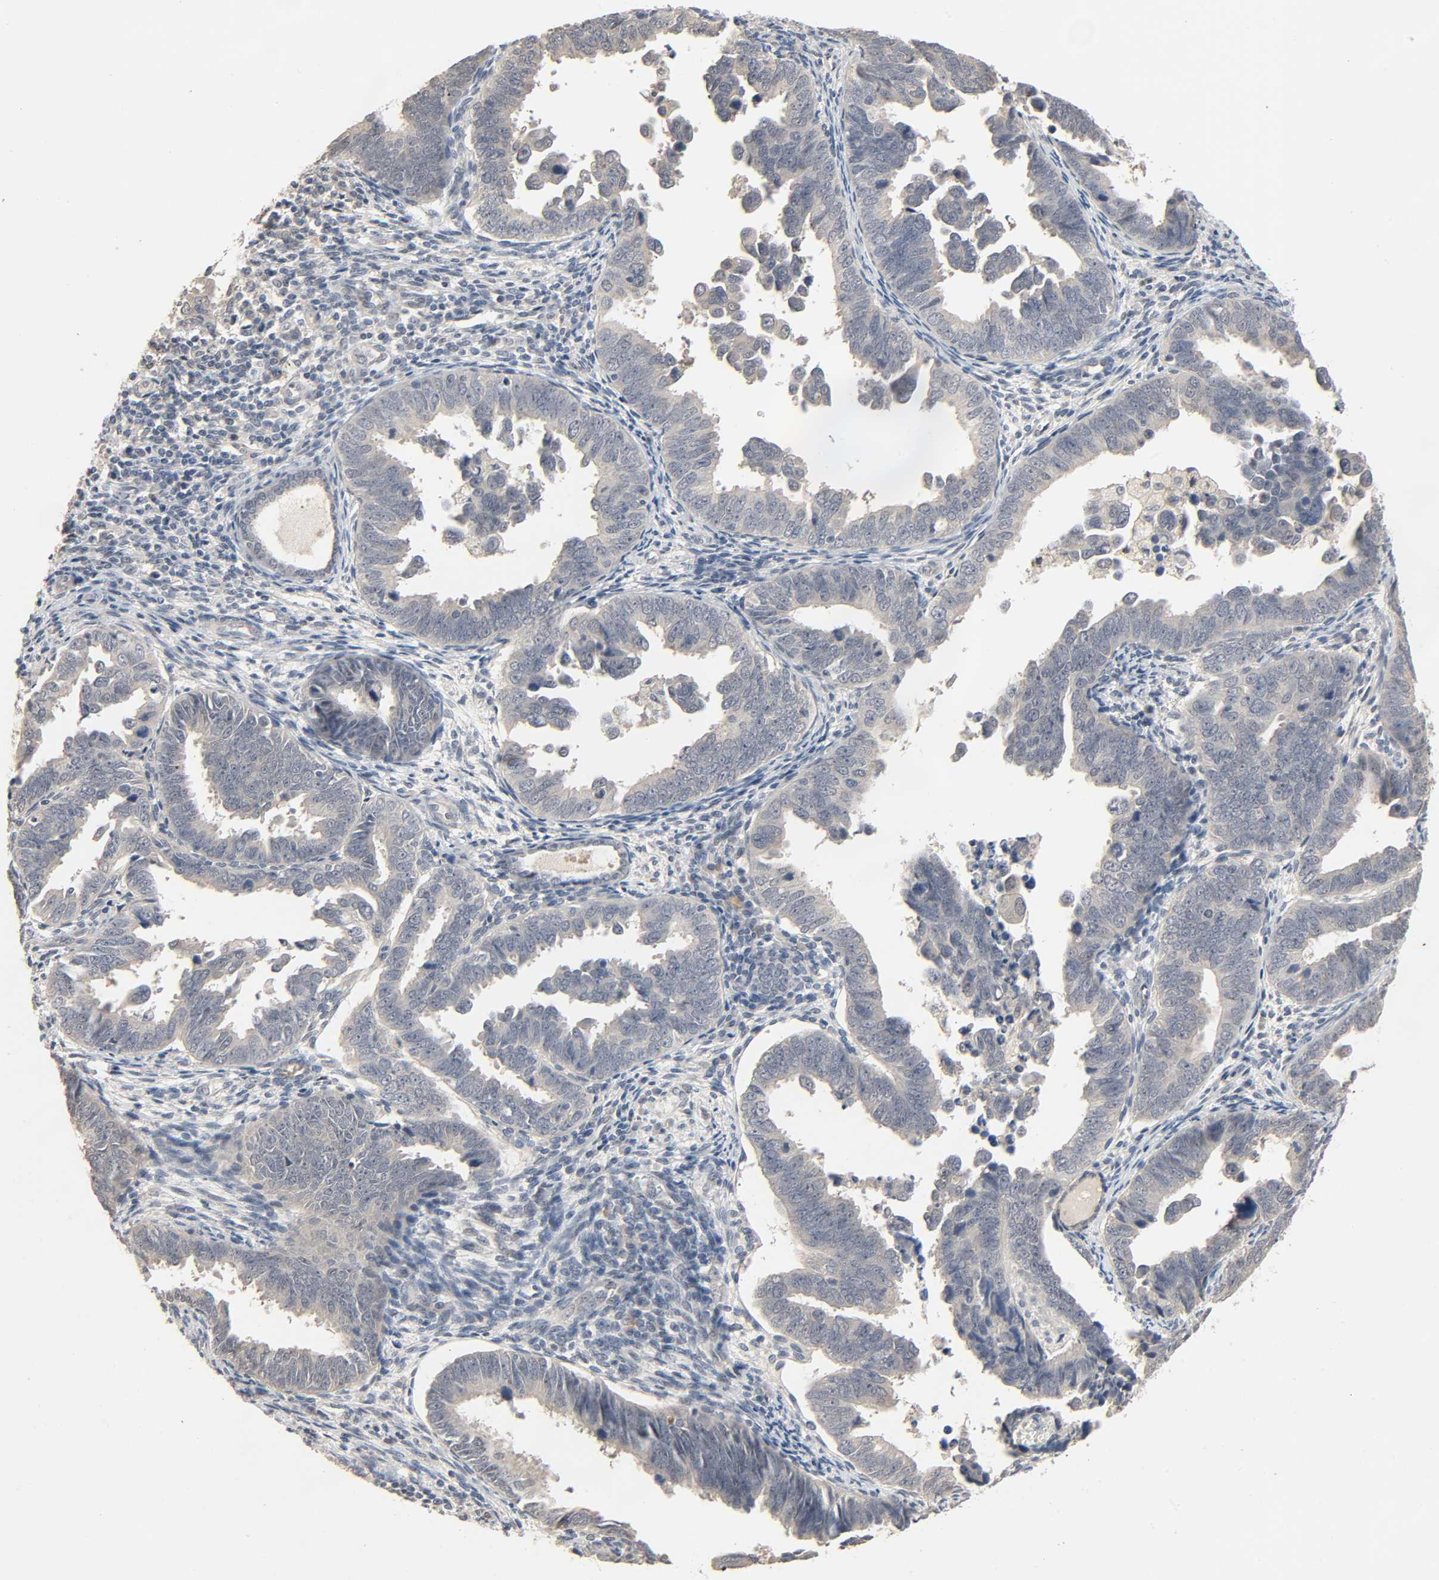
{"staining": {"intensity": "negative", "quantity": "none", "location": "none"}, "tissue": "endometrial cancer", "cell_type": "Tumor cells", "image_type": "cancer", "snomed": [{"axis": "morphology", "description": "Adenocarcinoma, NOS"}, {"axis": "topography", "description": "Endometrium"}], "caption": "Tumor cells are negative for brown protein staining in endometrial adenocarcinoma.", "gene": "MAGEA8", "patient": {"sex": "female", "age": 75}}